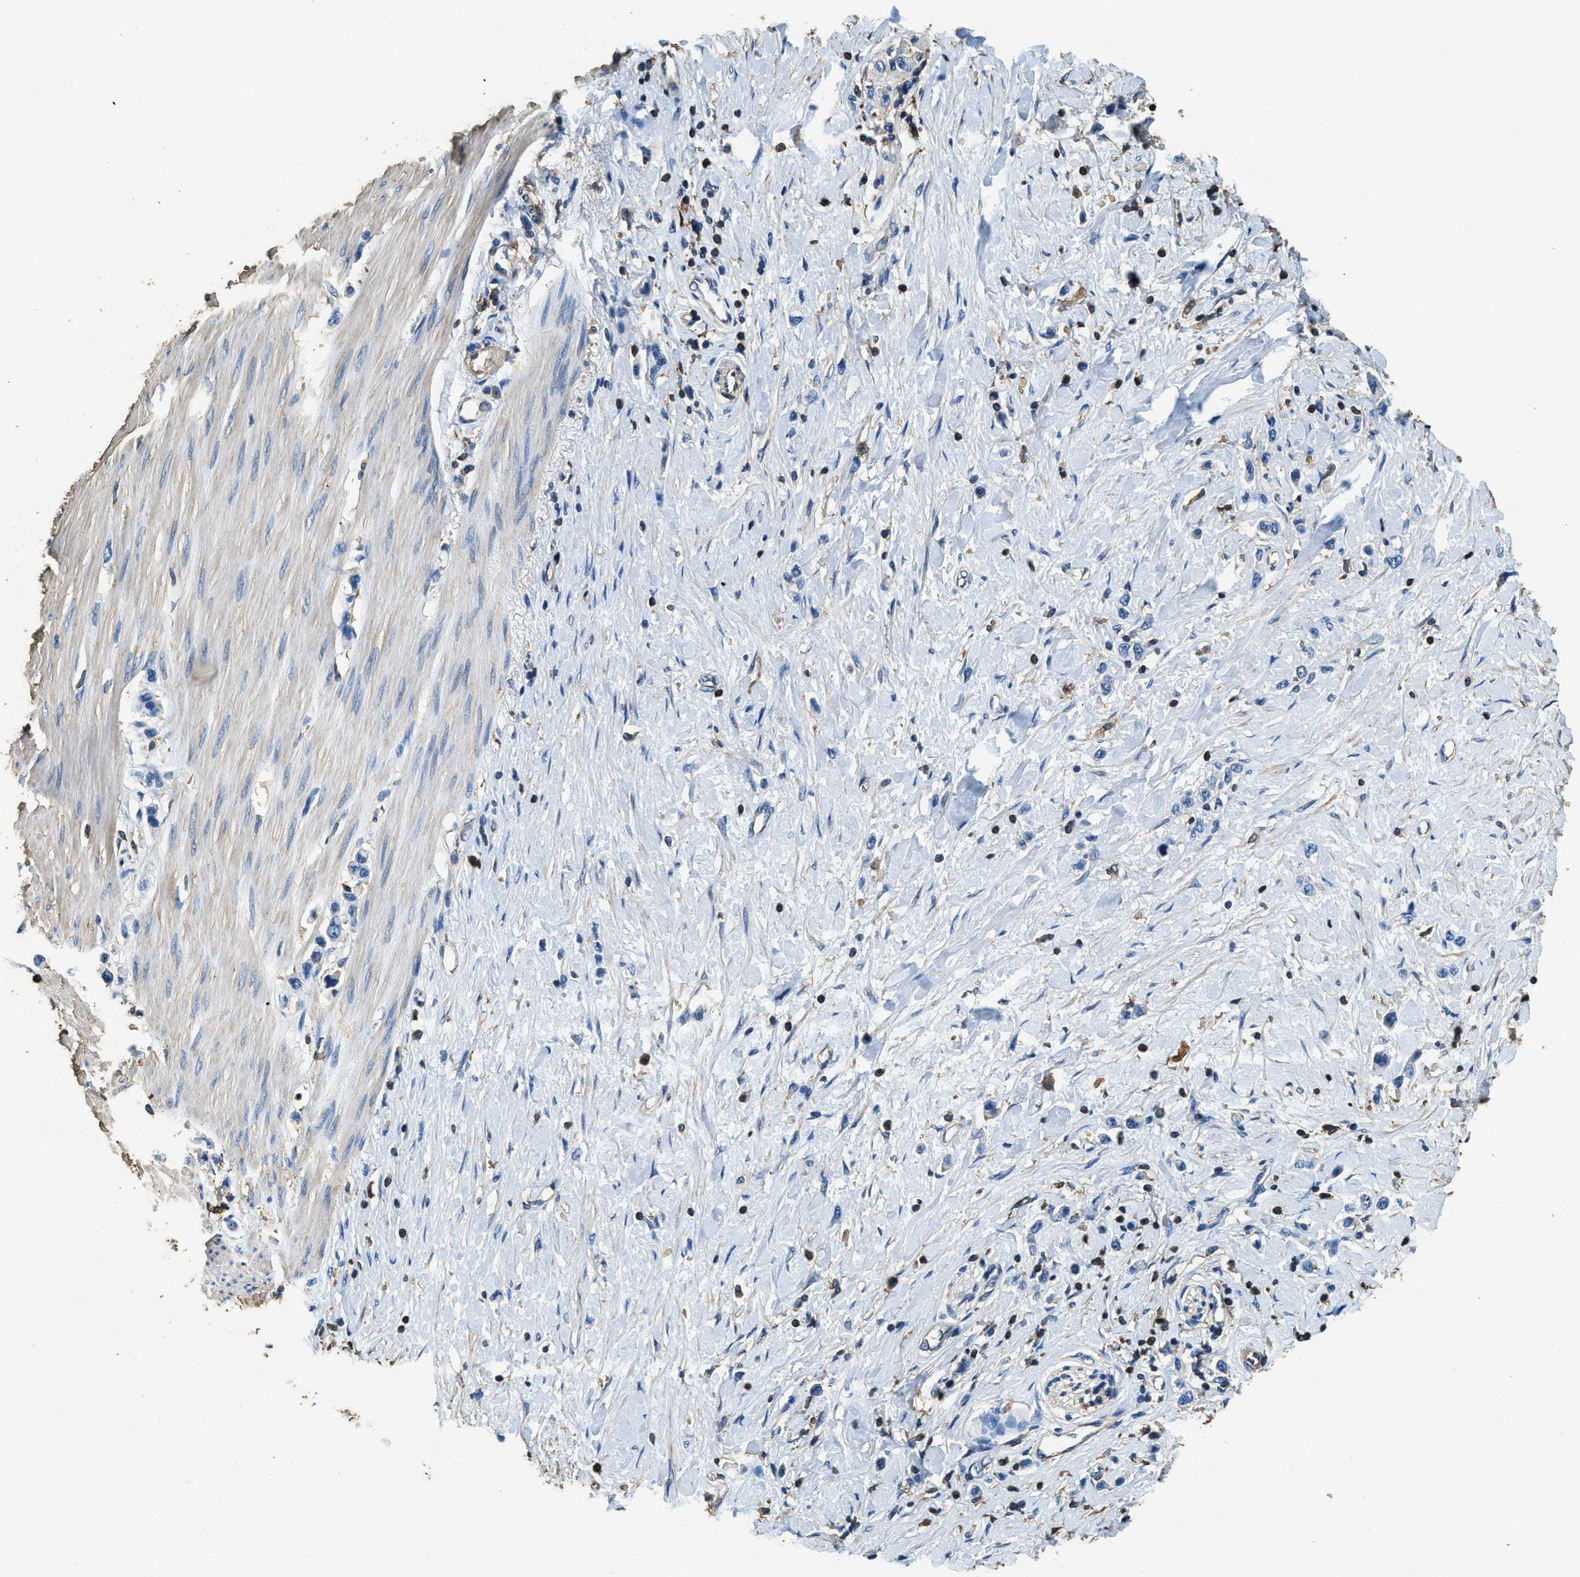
{"staining": {"intensity": "negative", "quantity": "none", "location": "none"}, "tissue": "stomach cancer", "cell_type": "Tumor cells", "image_type": "cancer", "snomed": [{"axis": "morphology", "description": "Adenocarcinoma, NOS"}, {"axis": "topography", "description": "Stomach"}], "caption": "Stomach adenocarcinoma stained for a protein using immunohistochemistry displays no expression tumor cells.", "gene": "ACCS", "patient": {"sex": "female", "age": 65}}